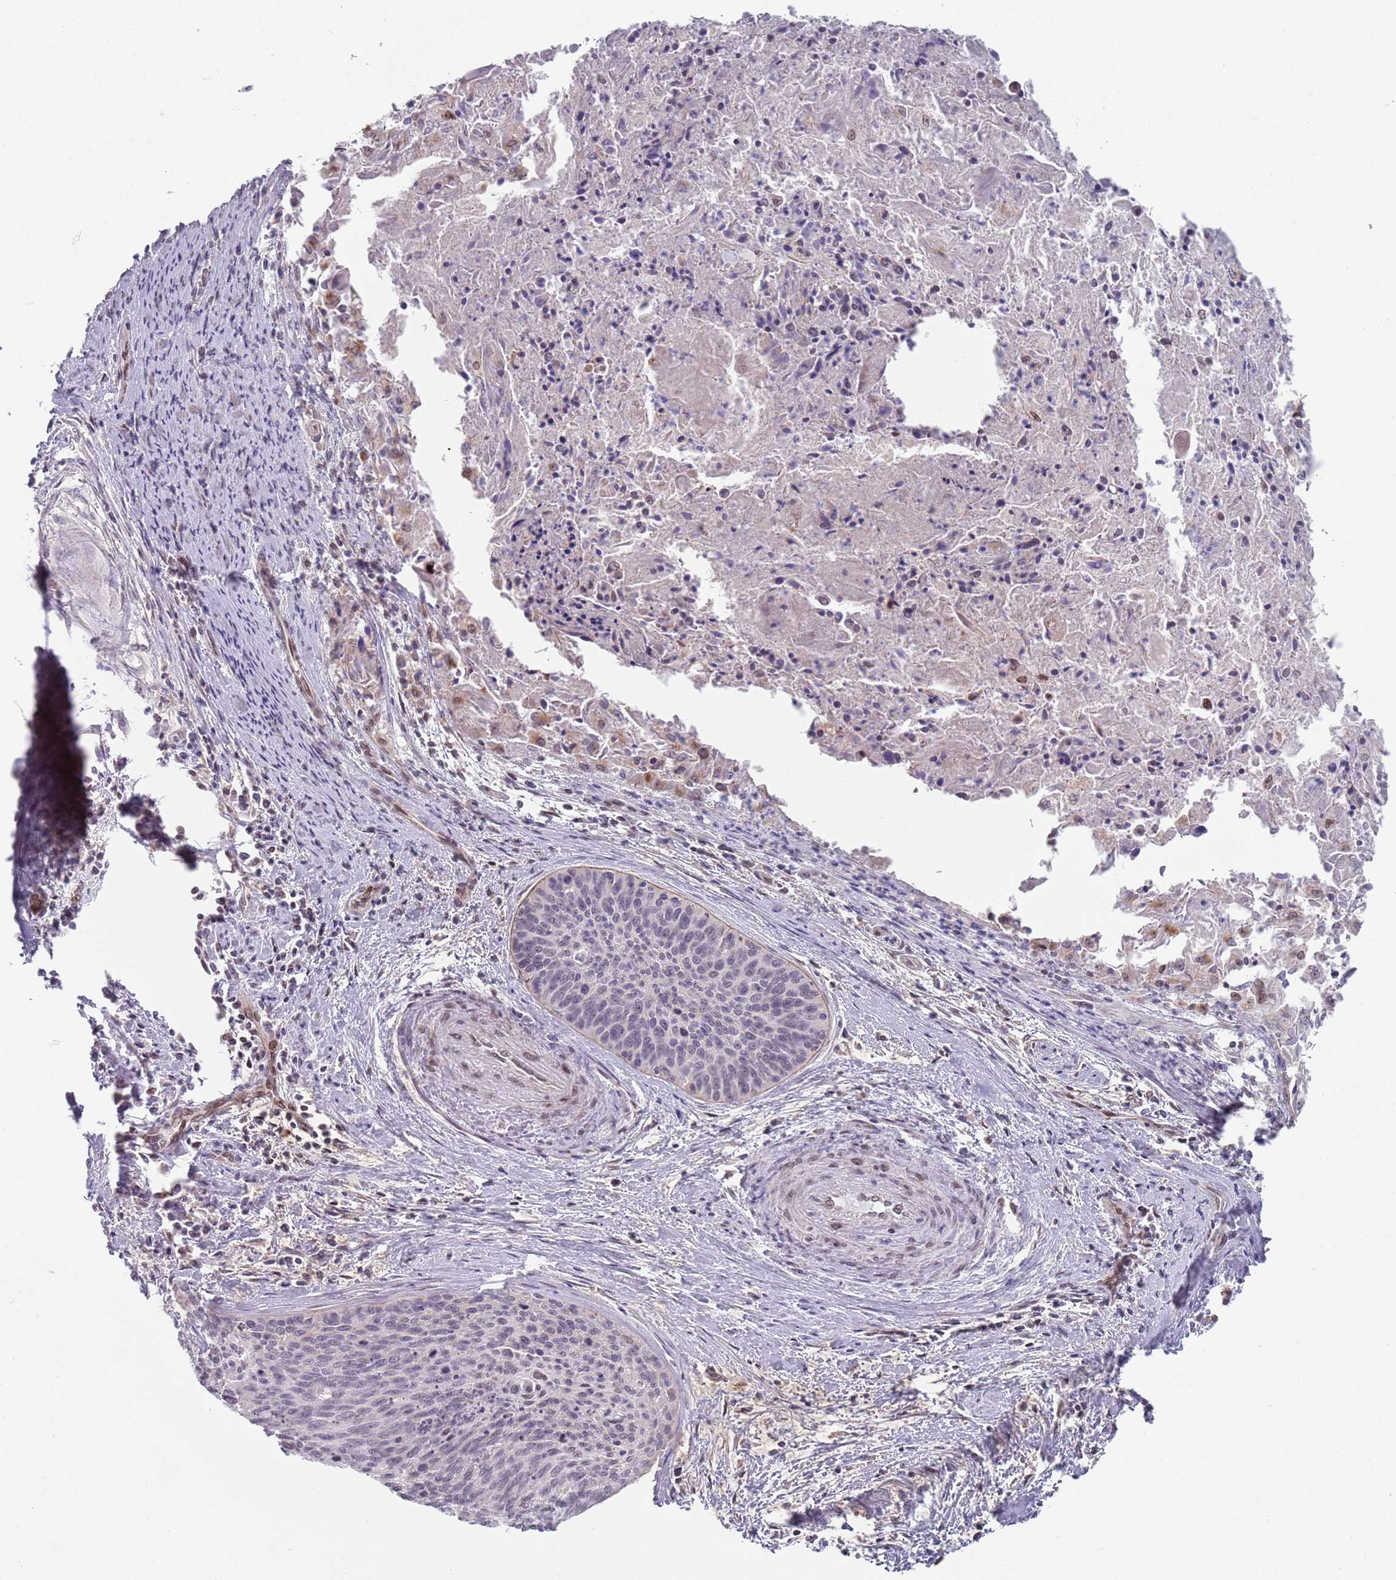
{"staining": {"intensity": "moderate", "quantity": "<25%", "location": "nuclear"}, "tissue": "cervical cancer", "cell_type": "Tumor cells", "image_type": "cancer", "snomed": [{"axis": "morphology", "description": "Squamous cell carcinoma, NOS"}, {"axis": "topography", "description": "Cervix"}], "caption": "Brown immunohistochemical staining in cervical cancer (squamous cell carcinoma) exhibits moderate nuclear staining in approximately <25% of tumor cells. The staining was performed using DAB, with brown indicating positive protein expression. Nuclei are stained blue with hematoxylin.", "gene": "MFSD12", "patient": {"sex": "female", "age": 55}}